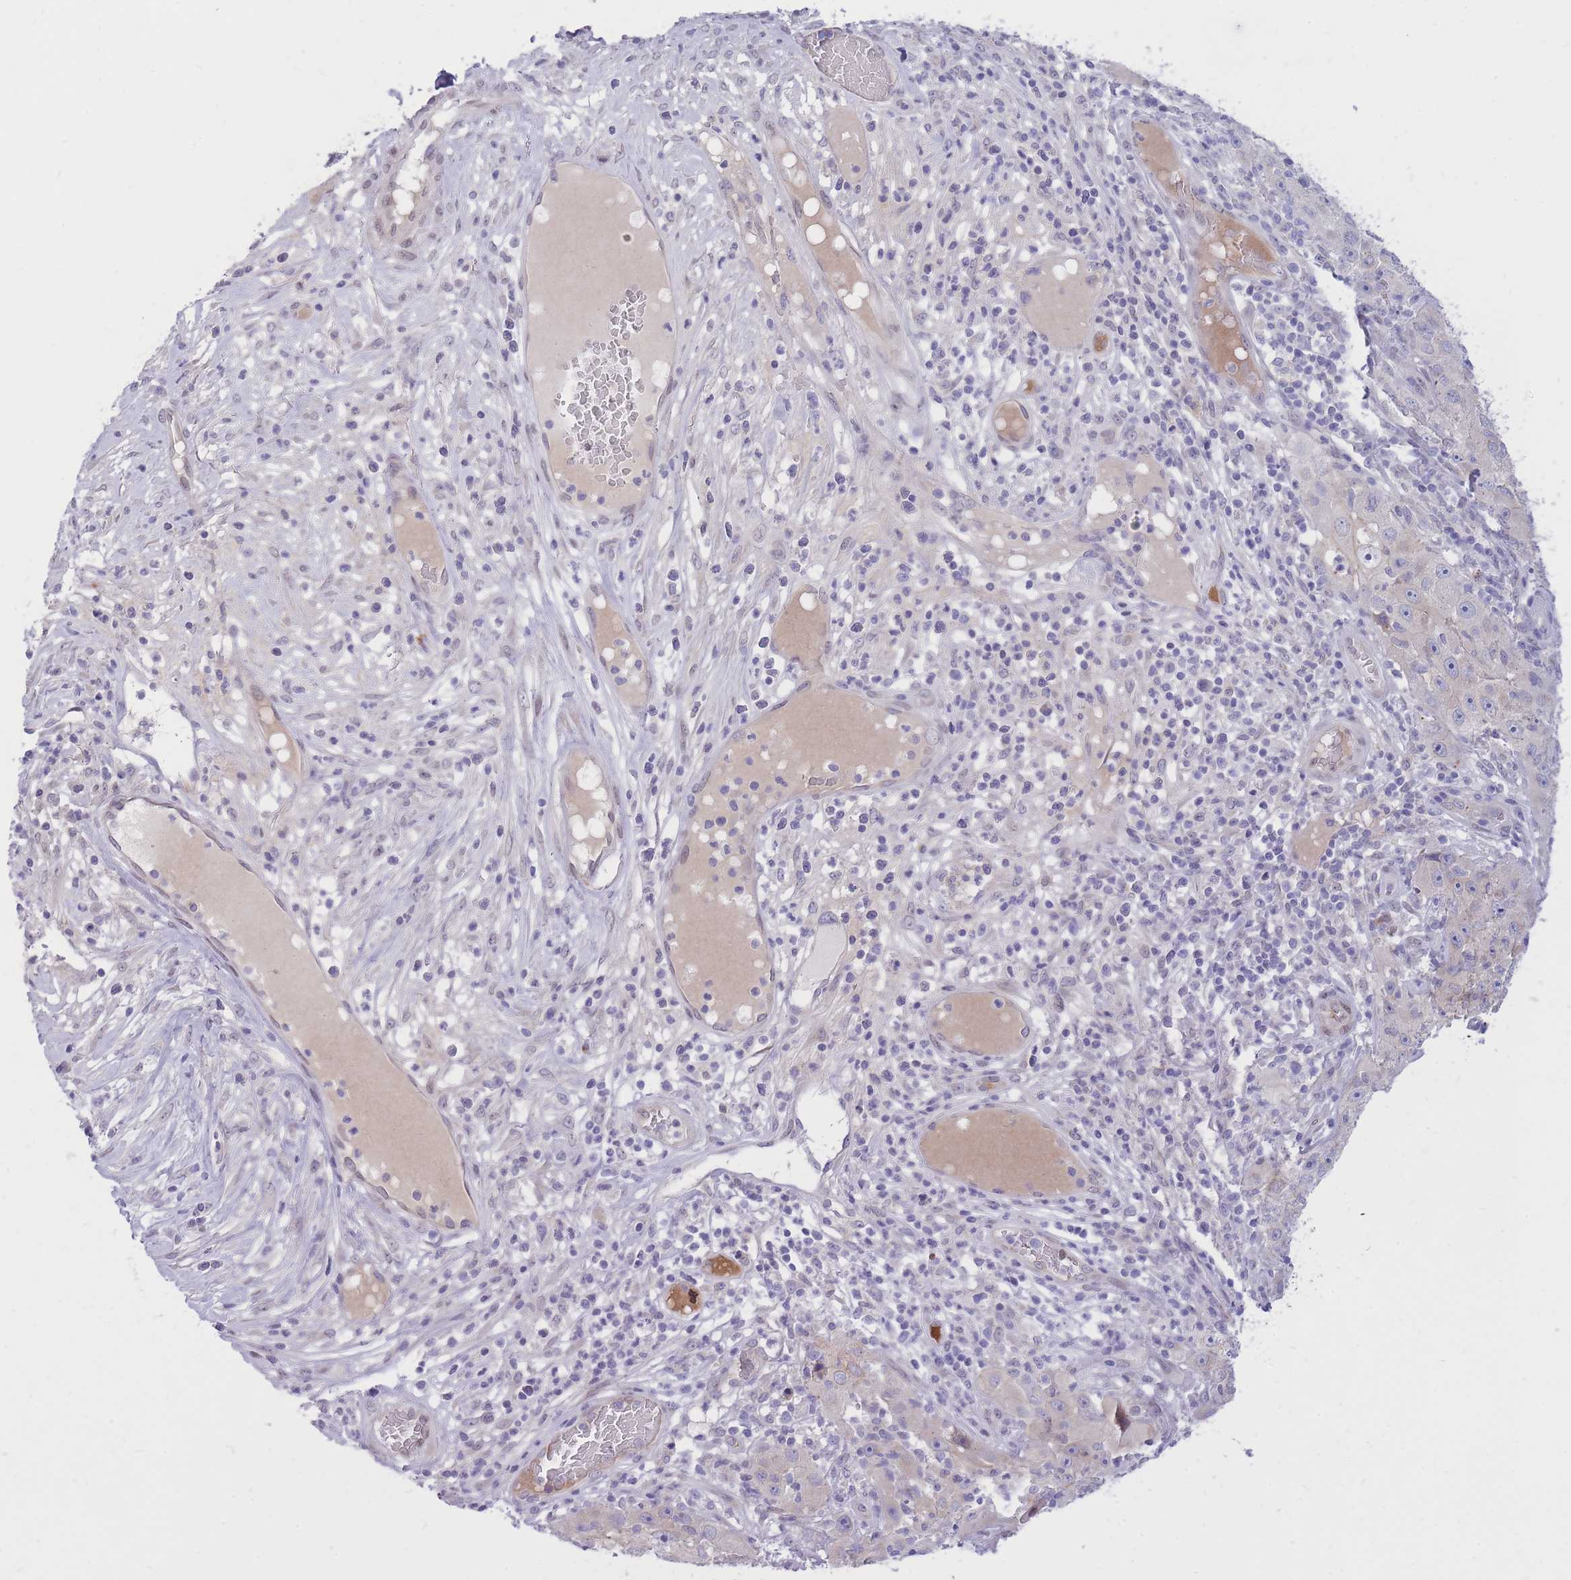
{"staining": {"intensity": "weak", "quantity": "25%-75%", "location": "cytoplasmic/membranous"}, "tissue": "skin cancer", "cell_type": "Tumor cells", "image_type": "cancer", "snomed": [{"axis": "morphology", "description": "Squamous cell carcinoma, NOS"}, {"axis": "topography", "description": "Skin"}], "caption": "Weak cytoplasmic/membranous protein staining is seen in approximately 25%-75% of tumor cells in skin cancer.", "gene": "HOOK2", "patient": {"sex": "female", "age": 87}}